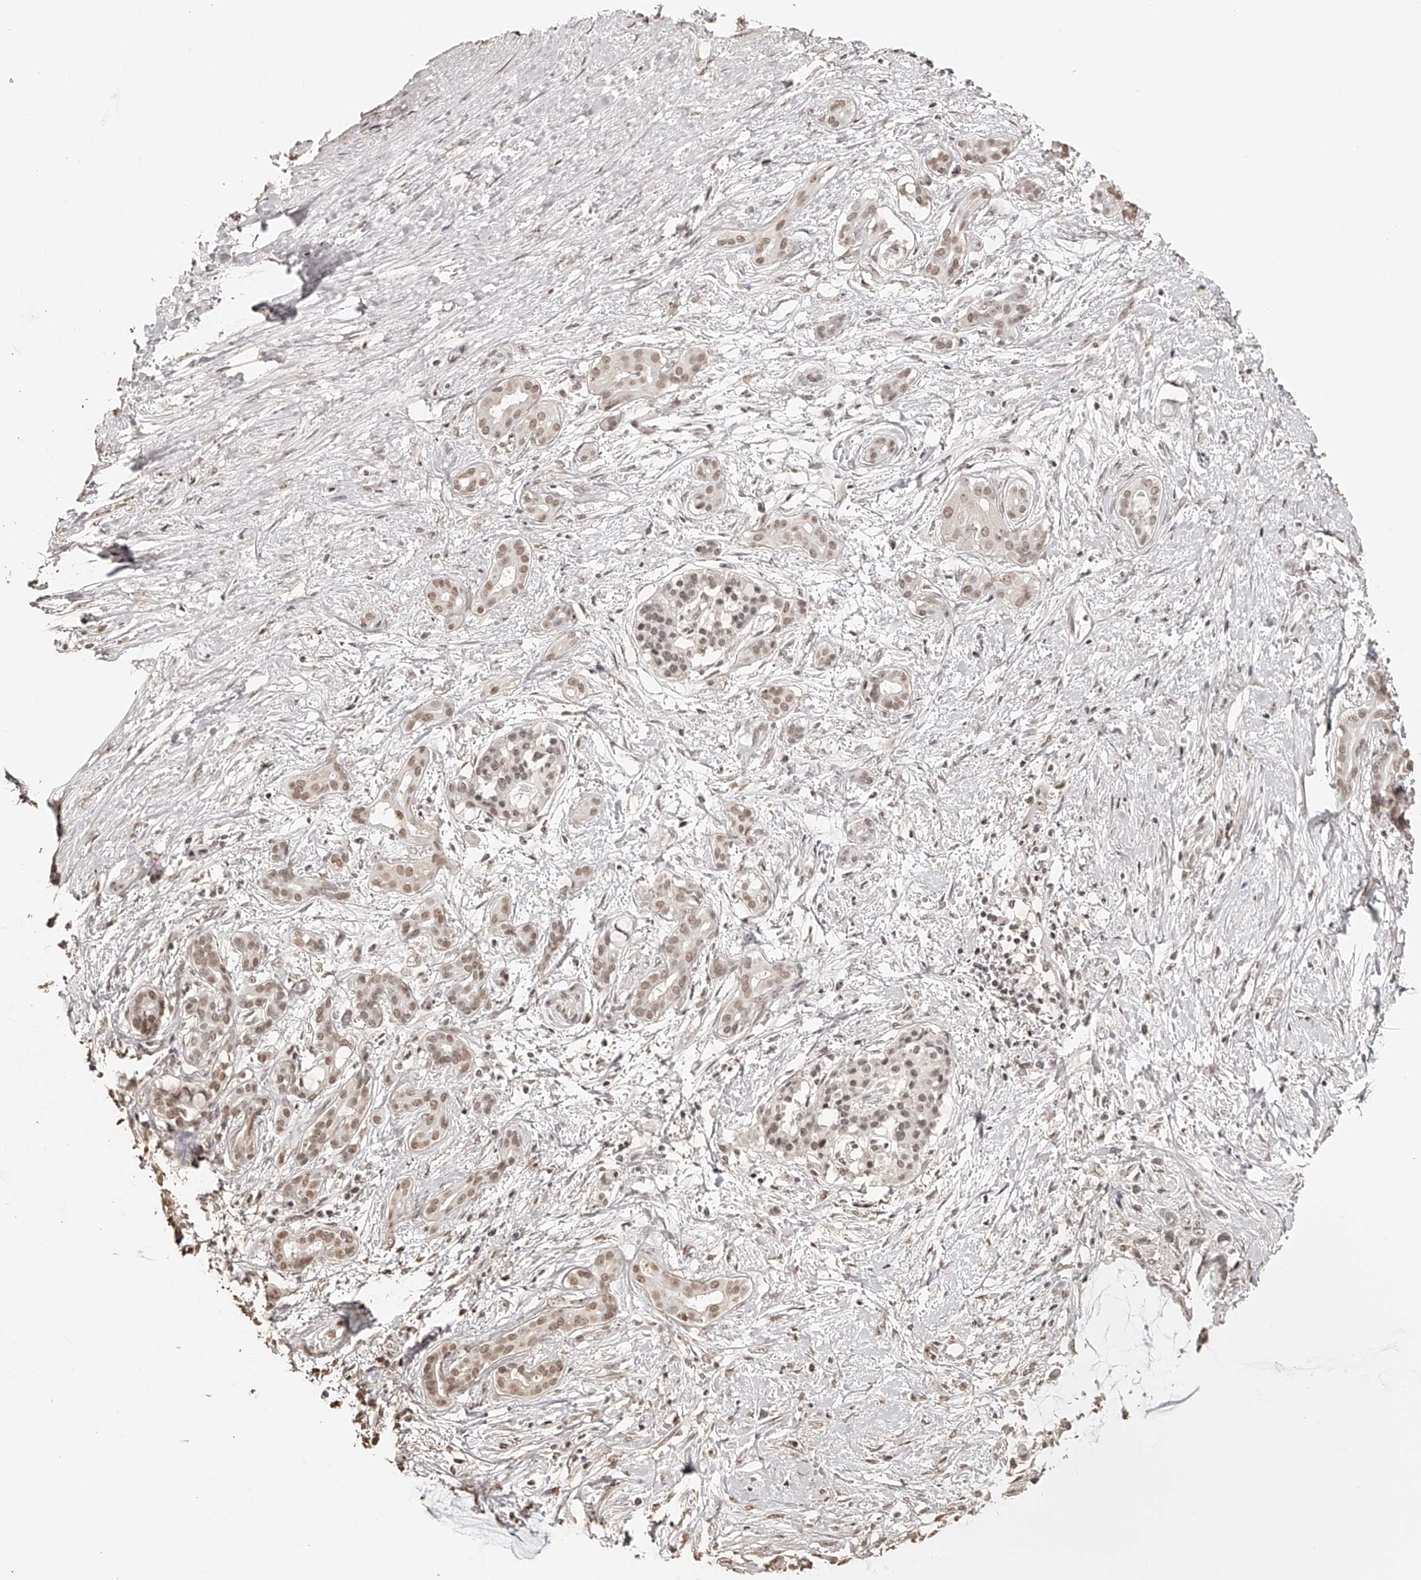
{"staining": {"intensity": "weak", "quantity": ">75%", "location": "nuclear"}, "tissue": "pancreatic cancer", "cell_type": "Tumor cells", "image_type": "cancer", "snomed": [{"axis": "morphology", "description": "Adenocarcinoma, NOS"}, {"axis": "topography", "description": "Pancreas"}], "caption": "Human pancreatic cancer (adenocarcinoma) stained with a protein marker exhibits weak staining in tumor cells.", "gene": "ZNF503", "patient": {"sex": "male", "age": 41}}